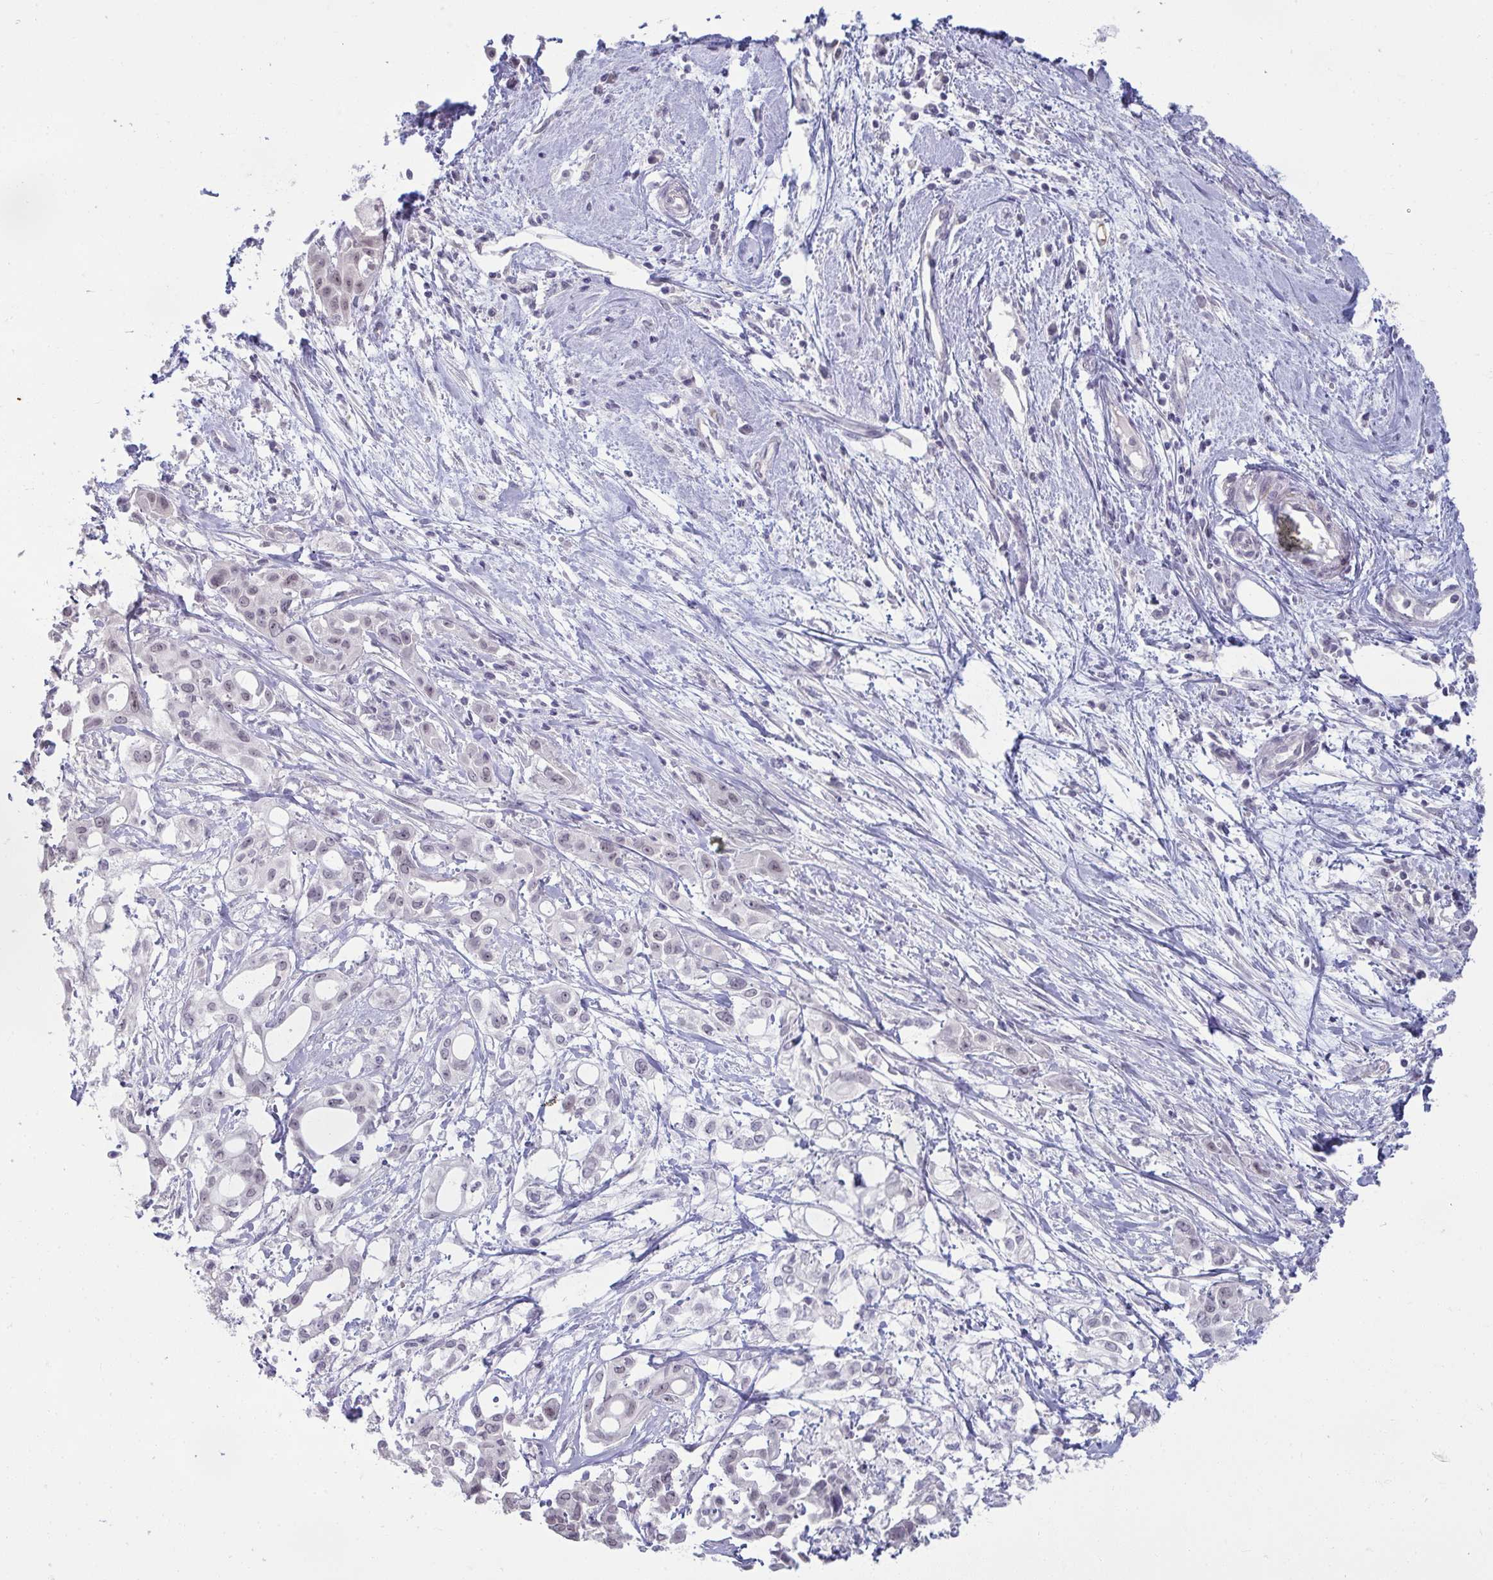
{"staining": {"intensity": "weak", "quantity": "<25%", "location": "nuclear"}, "tissue": "pancreatic cancer", "cell_type": "Tumor cells", "image_type": "cancer", "snomed": [{"axis": "morphology", "description": "Adenocarcinoma, NOS"}, {"axis": "topography", "description": "Pancreas"}], "caption": "Immunohistochemistry of adenocarcinoma (pancreatic) displays no staining in tumor cells.", "gene": "RNASEH1", "patient": {"sex": "female", "age": 68}}